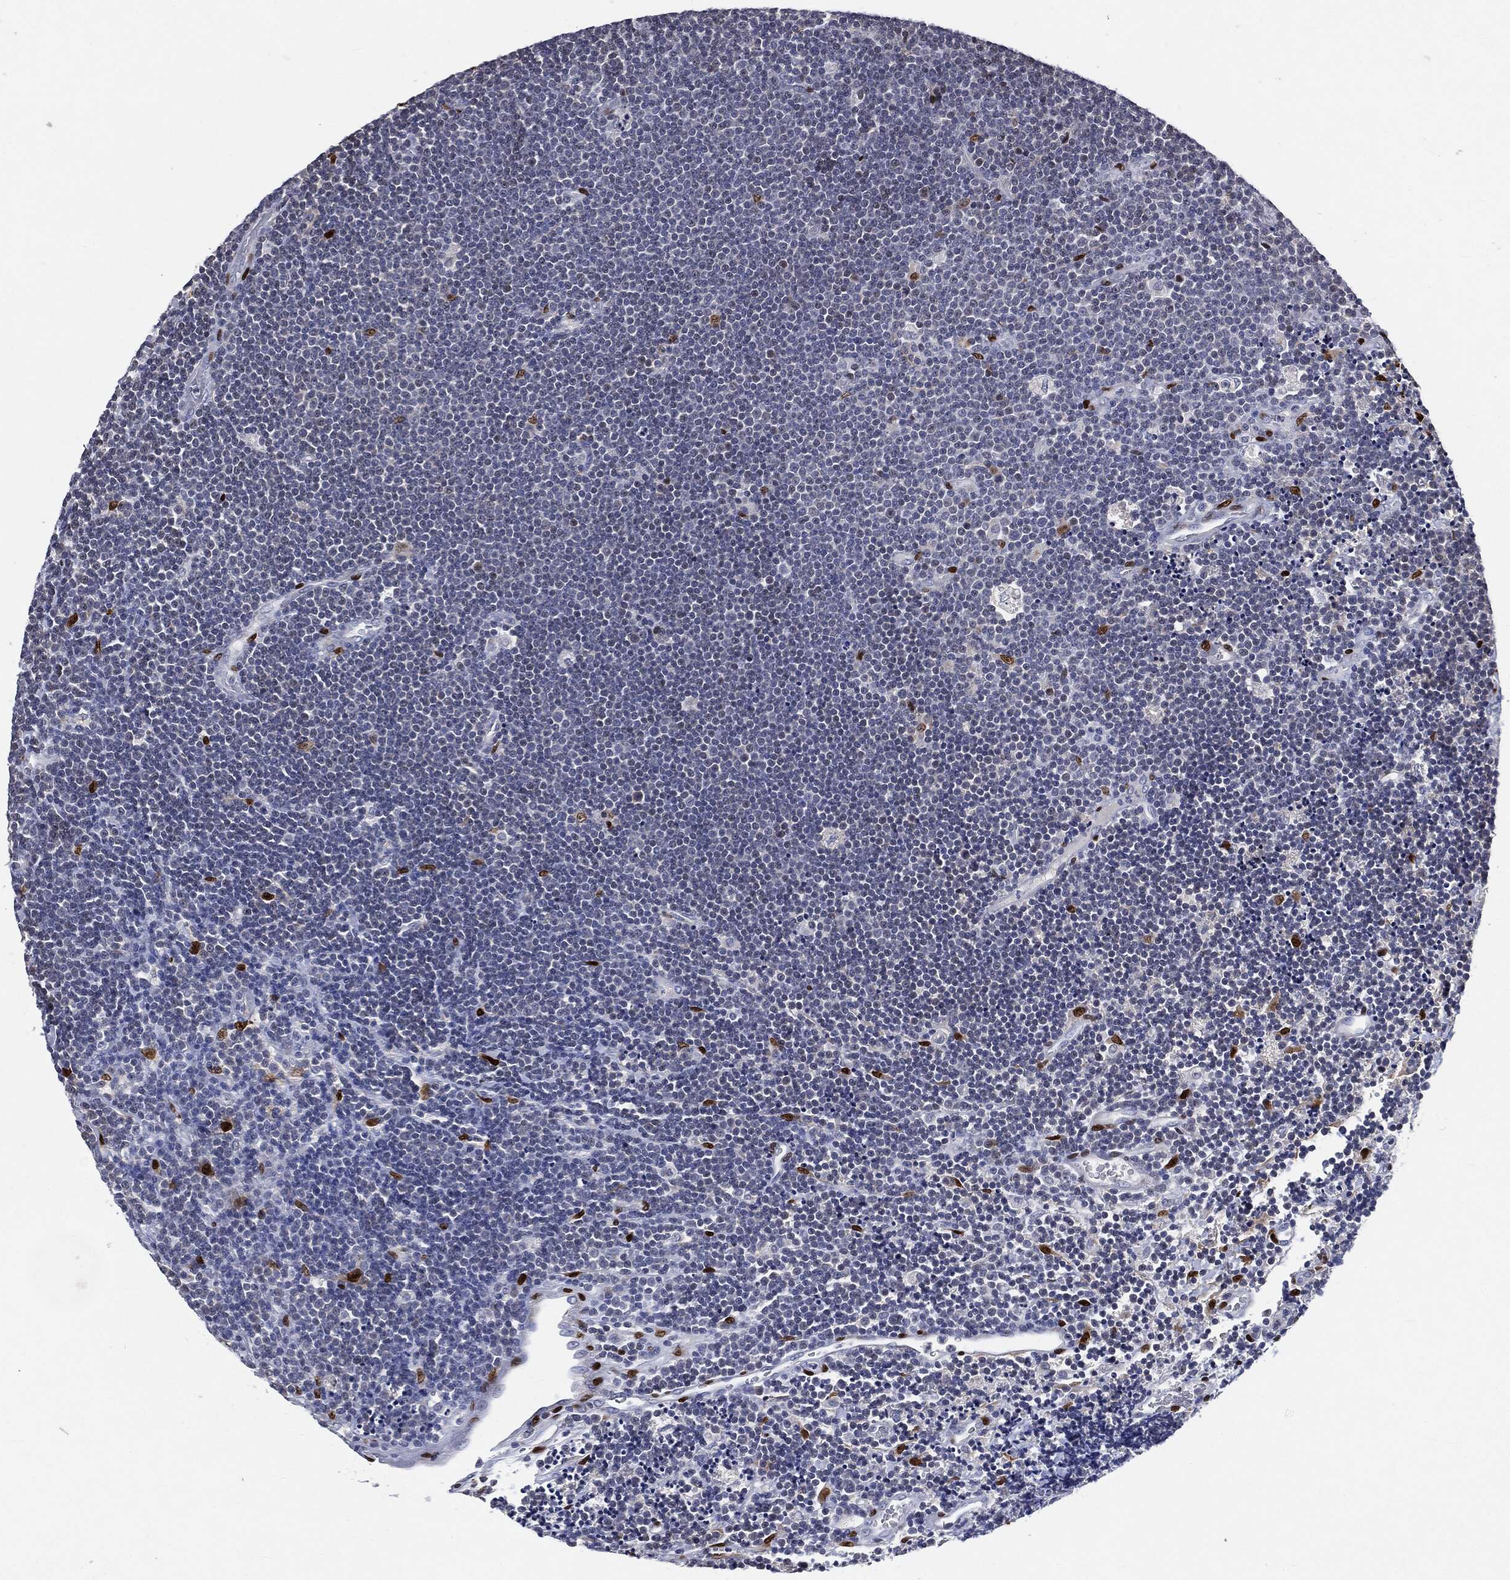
{"staining": {"intensity": "negative", "quantity": "none", "location": "none"}, "tissue": "lymphoma", "cell_type": "Tumor cells", "image_type": "cancer", "snomed": [{"axis": "morphology", "description": "Malignant lymphoma, non-Hodgkin's type, Low grade"}, {"axis": "topography", "description": "Brain"}], "caption": "Human malignant lymphoma, non-Hodgkin's type (low-grade) stained for a protein using immunohistochemistry shows no positivity in tumor cells.", "gene": "CASD1", "patient": {"sex": "female", "age": 66}}